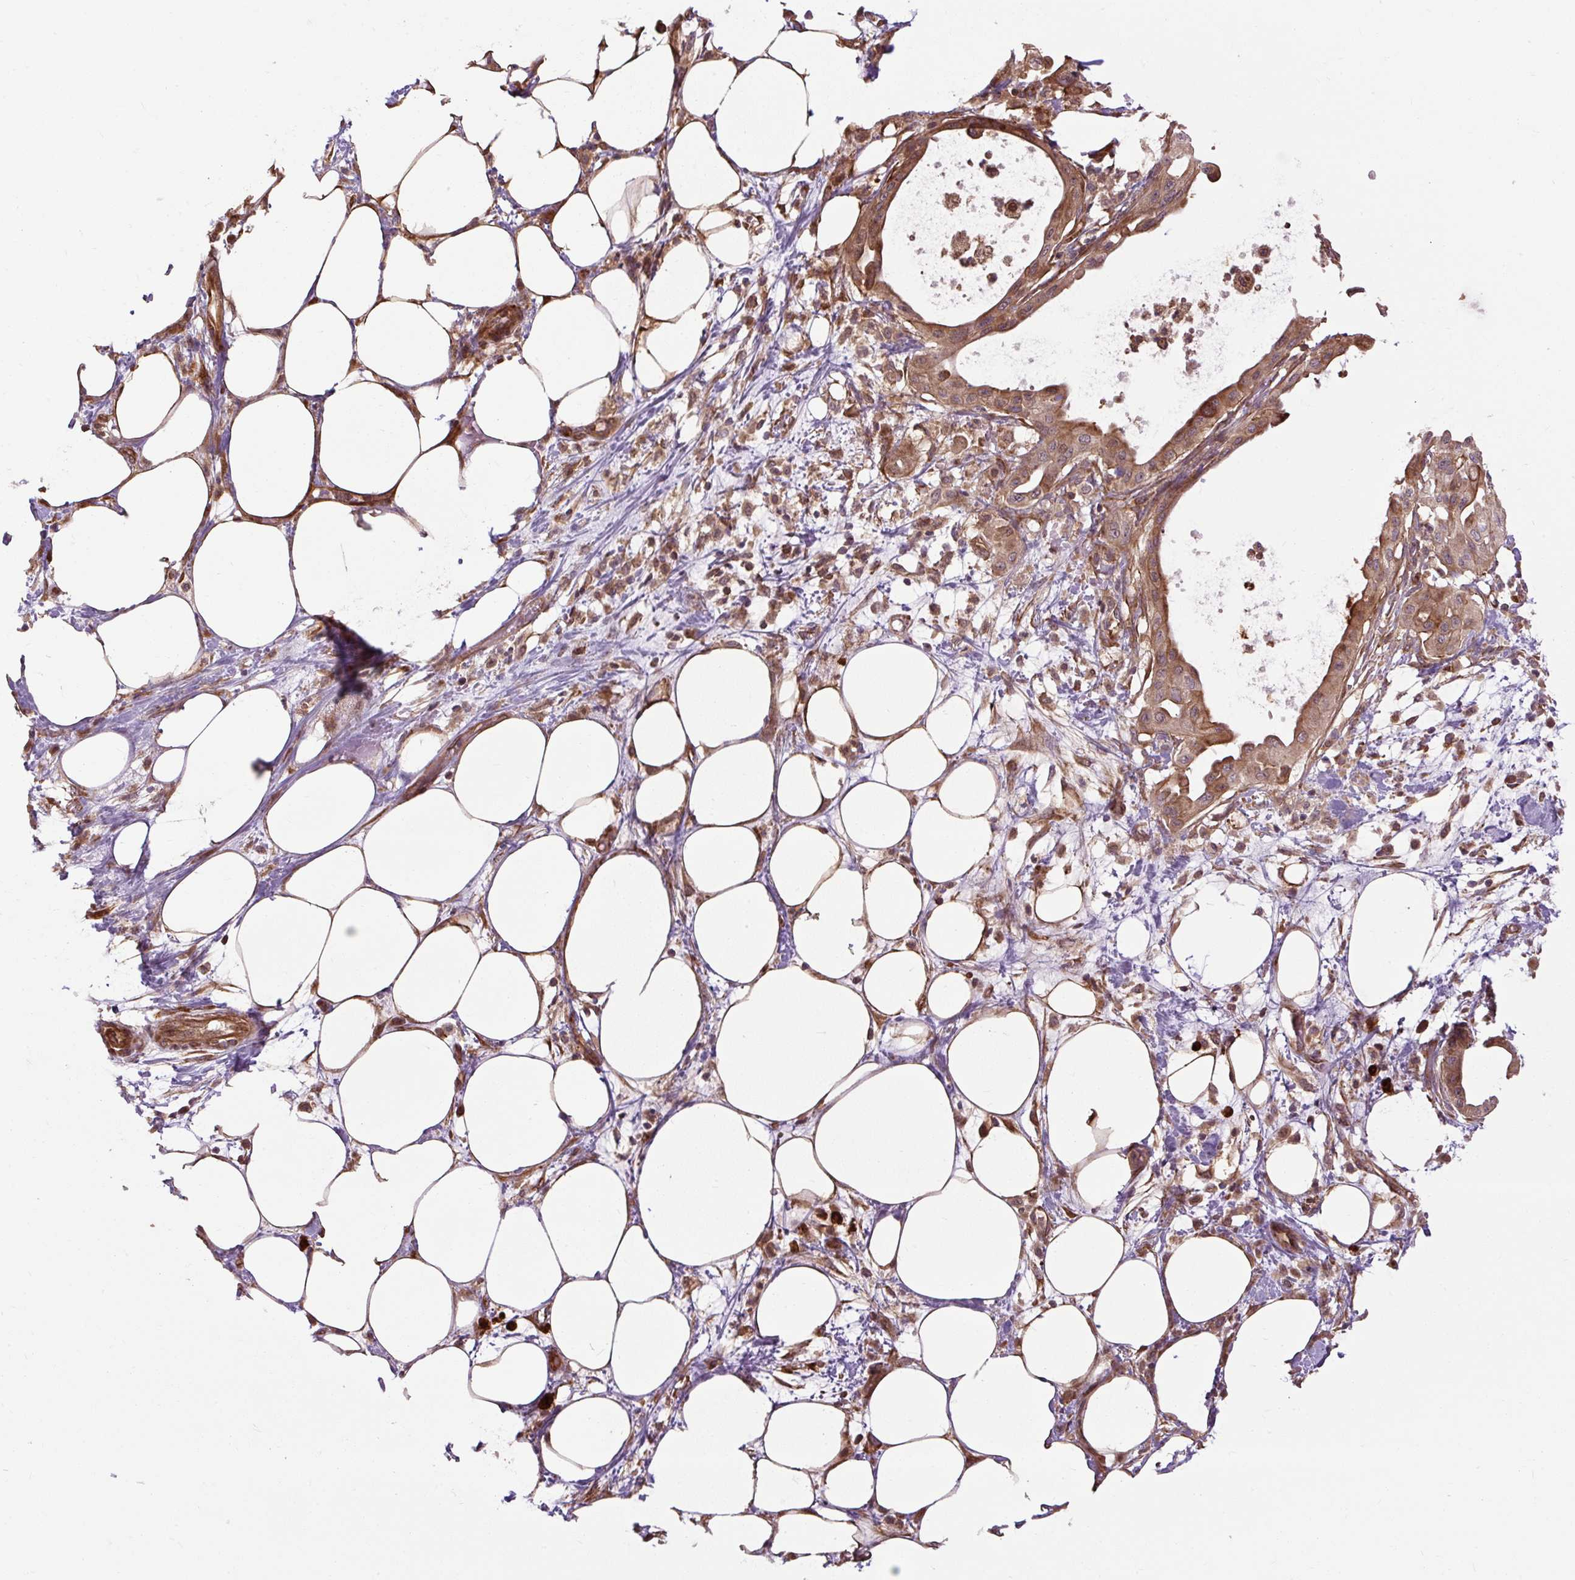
{"staining": {"intensity": "moderate", "quantity": ">75%", "location": "cytoplasmic/membranous"}, "tissue": "pancreatic cancer", "cell_type": "Tumor cells", "image_type": "cancer", "snomed": [{"axis": "morphology", "description": "Adenocarcinoma, NOS"}, {"axis": "topography", "description": "Pancreas"}], "caption": "Protein staining of pancreatic adenocarcinoma tissue shows moderate cytoplasmic/membranous staining in about >75% of tumor cells.", "gene": "FLRT1", "patient": {"sex": "male", "age": 68}}